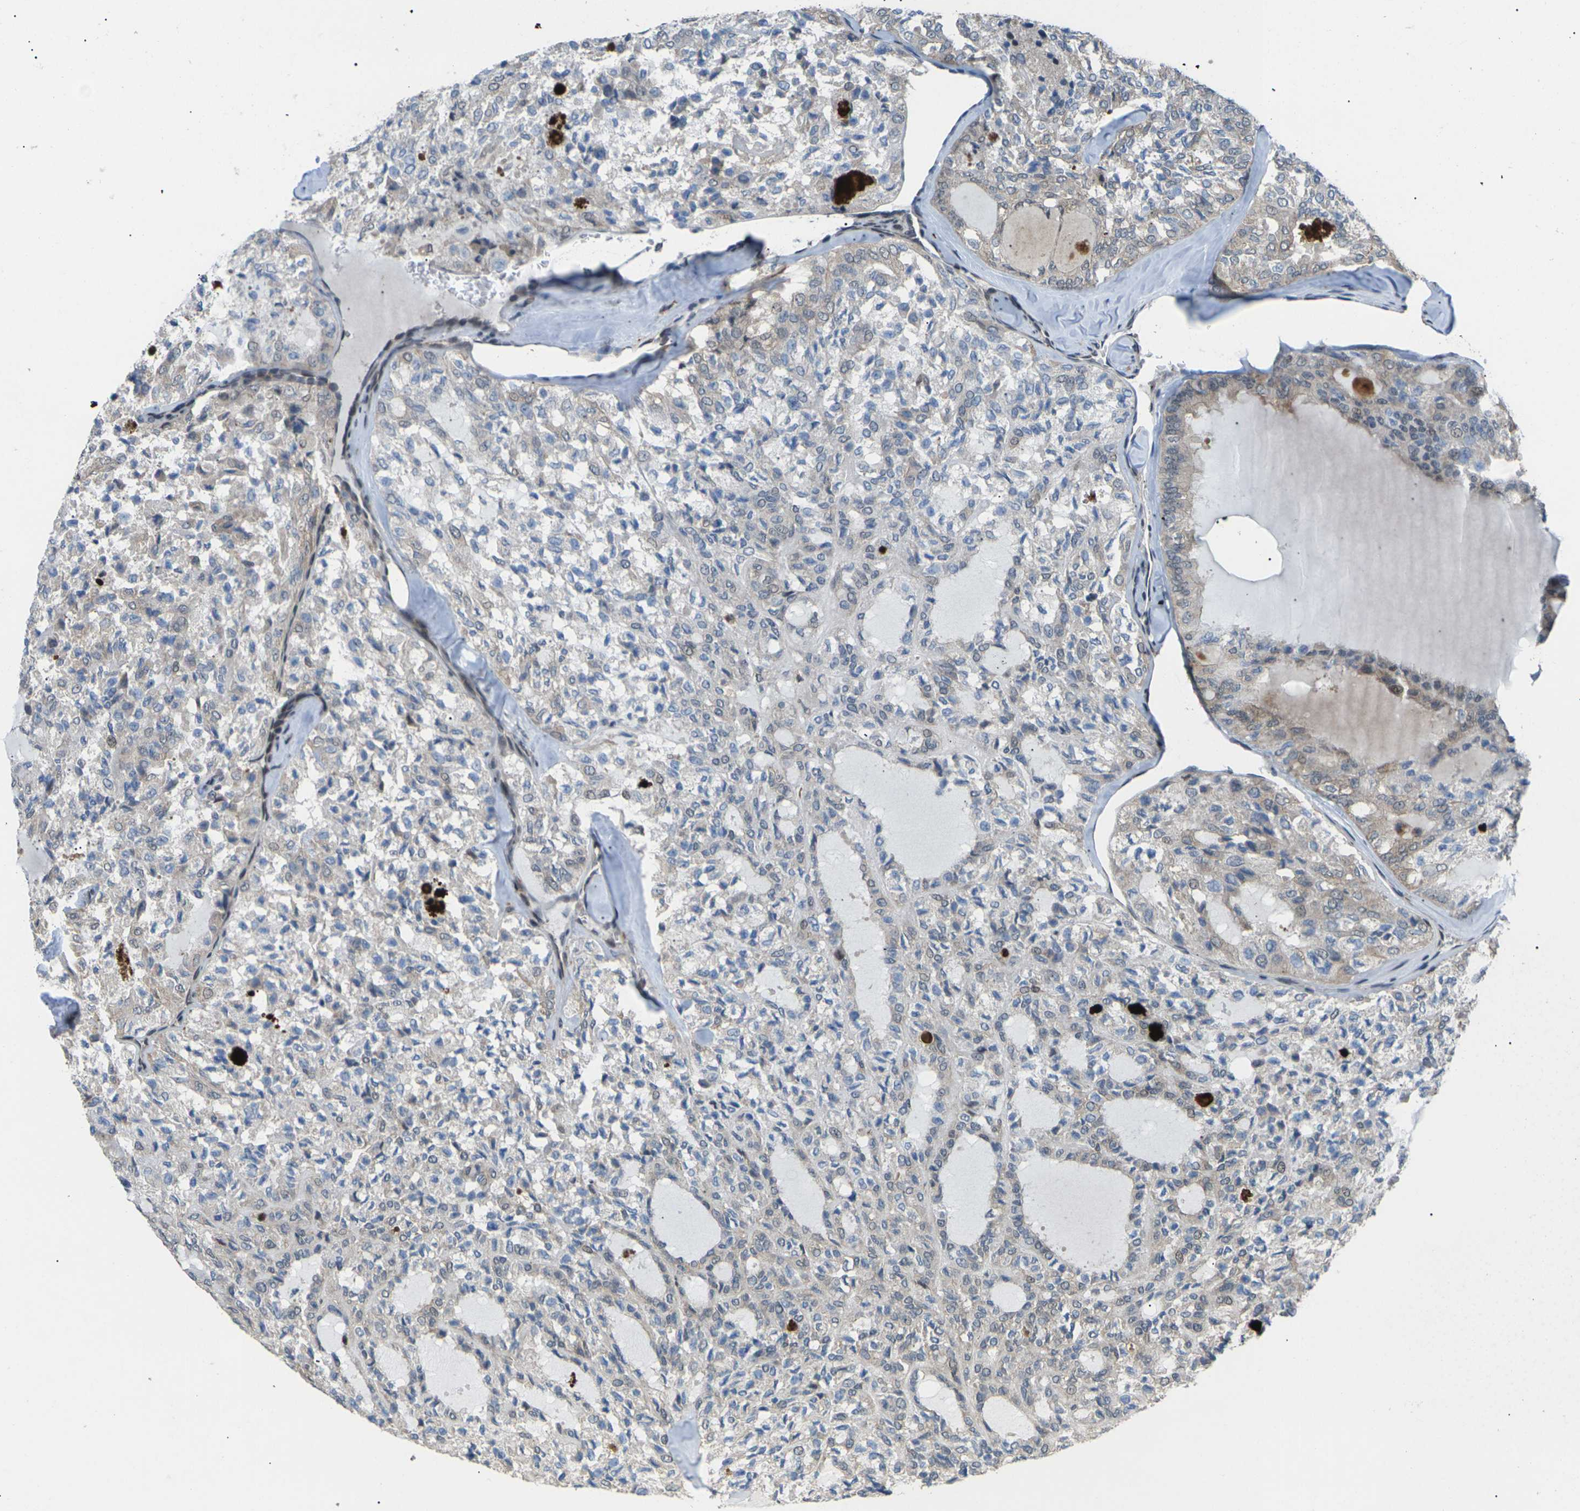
{"staining": {"intensity": "negative", "quantity": "none", "location": "none"}, "tissue": "thyroid cancer", "cell_type": "Tumor cells", "image_type": "cancer", "snomed": [{"axis": "morphology", "description": "Follicular adenoma carcinoma, NOS"}, {"axis": "topography", "description": "Thyroid gland"}], "caption": "Tumor cells are negative for brown protein staining in thyroid cancer.", "gene": "RPS6KA3", "patient": {"sex": "male", "age": 75}}